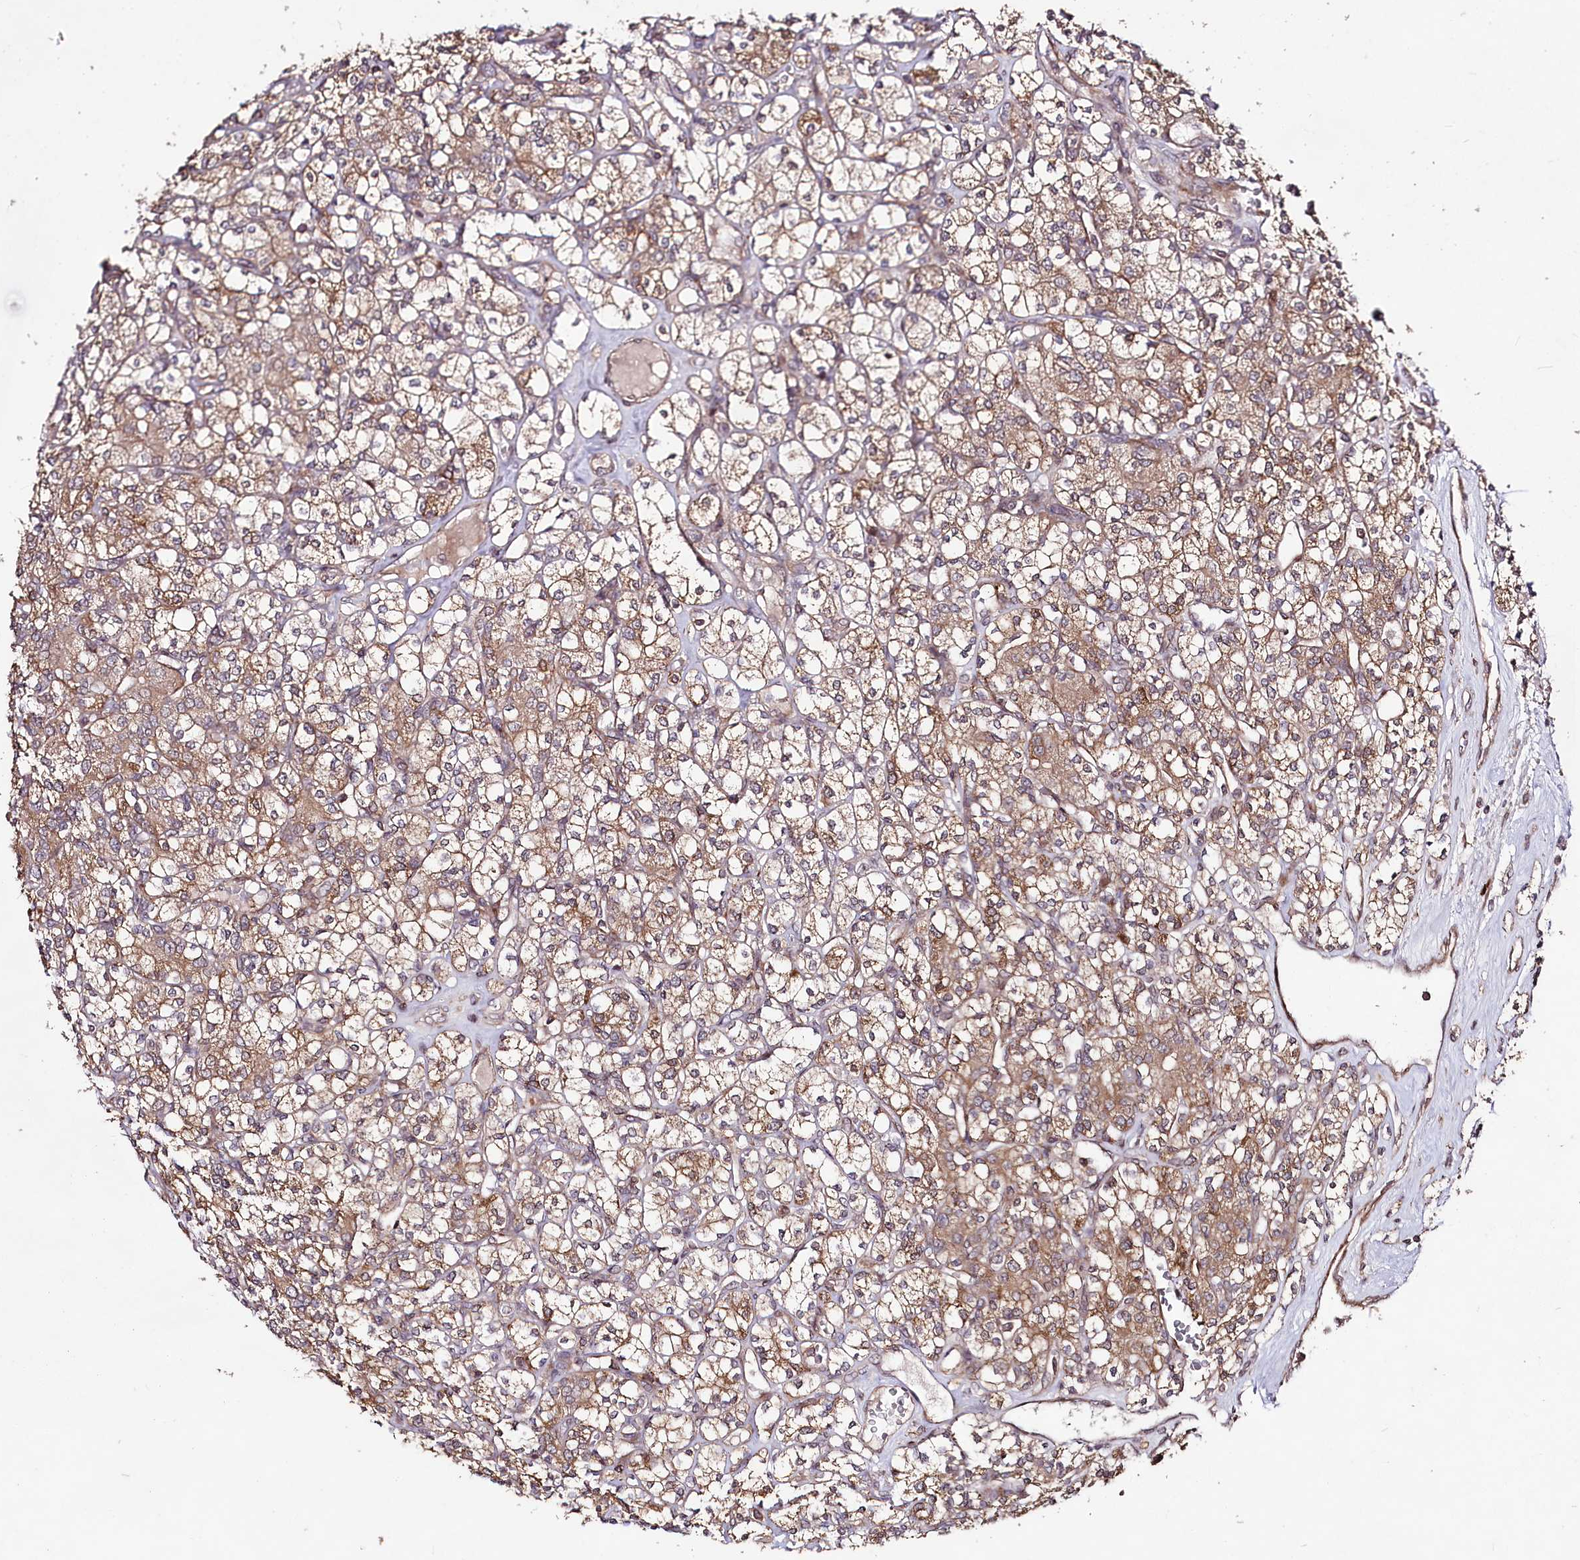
{"staining": {"intensity": "moderate", "quantity": "25%-75%", "location": "cytoplasmic/membranous"}, "tissue": "renal cancer", "cell_type": "Tumor cells", "image_type": "cancer", "snomed": [{"axis": "morphology", "description": "Adenocarcinoma, NOS"}, {"axis": "topography", "description": "Kidney"}], "caption": "Renal cancer (adenocarcinoma) tissue exhibits moderate cytoplasmic/membranous staining in about 25%-75% of tumor cells, visualized by immunohistochemistry.", "gene": "PHLDB1", "patient": {"sex": "male", "age": 77}}